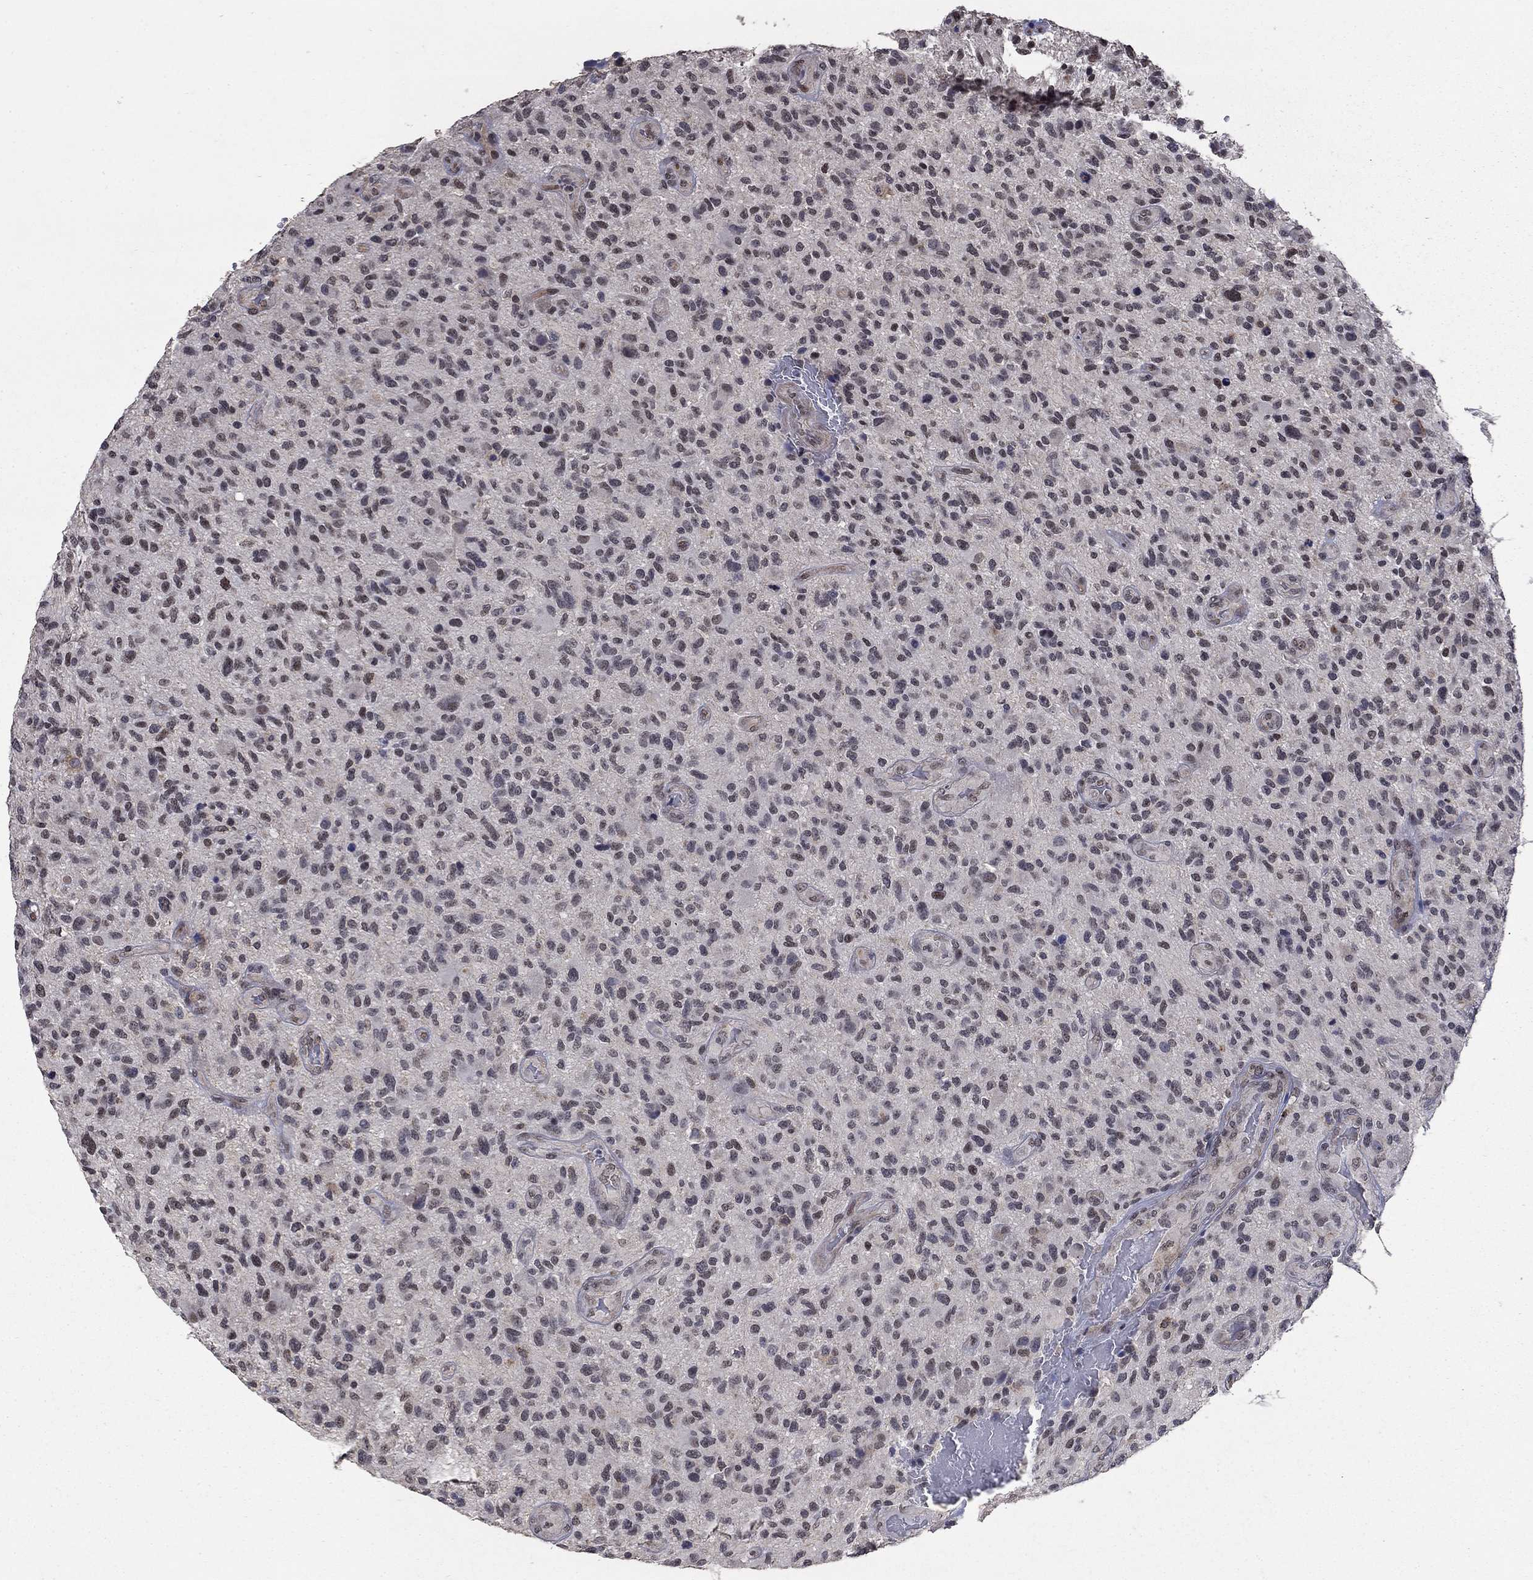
{"staining": {"intensity": "negative", "quantity": "none", "location": "none"}, "tissue": "glioma", "cell_type": "Tumor cells", "image_type": "cancer", "snomed": [{"axis": "morphology", "description": "Glioma, malignant, High grade"}, {"axis": "topography", "description": "Brain"}], "caption": "Immunohistochemical staining of high-grade glioma (malignant) shows no significant staining in tumor cells.", "gene": "GRIA3", "patient": {"sex": "male", "age": 47}}